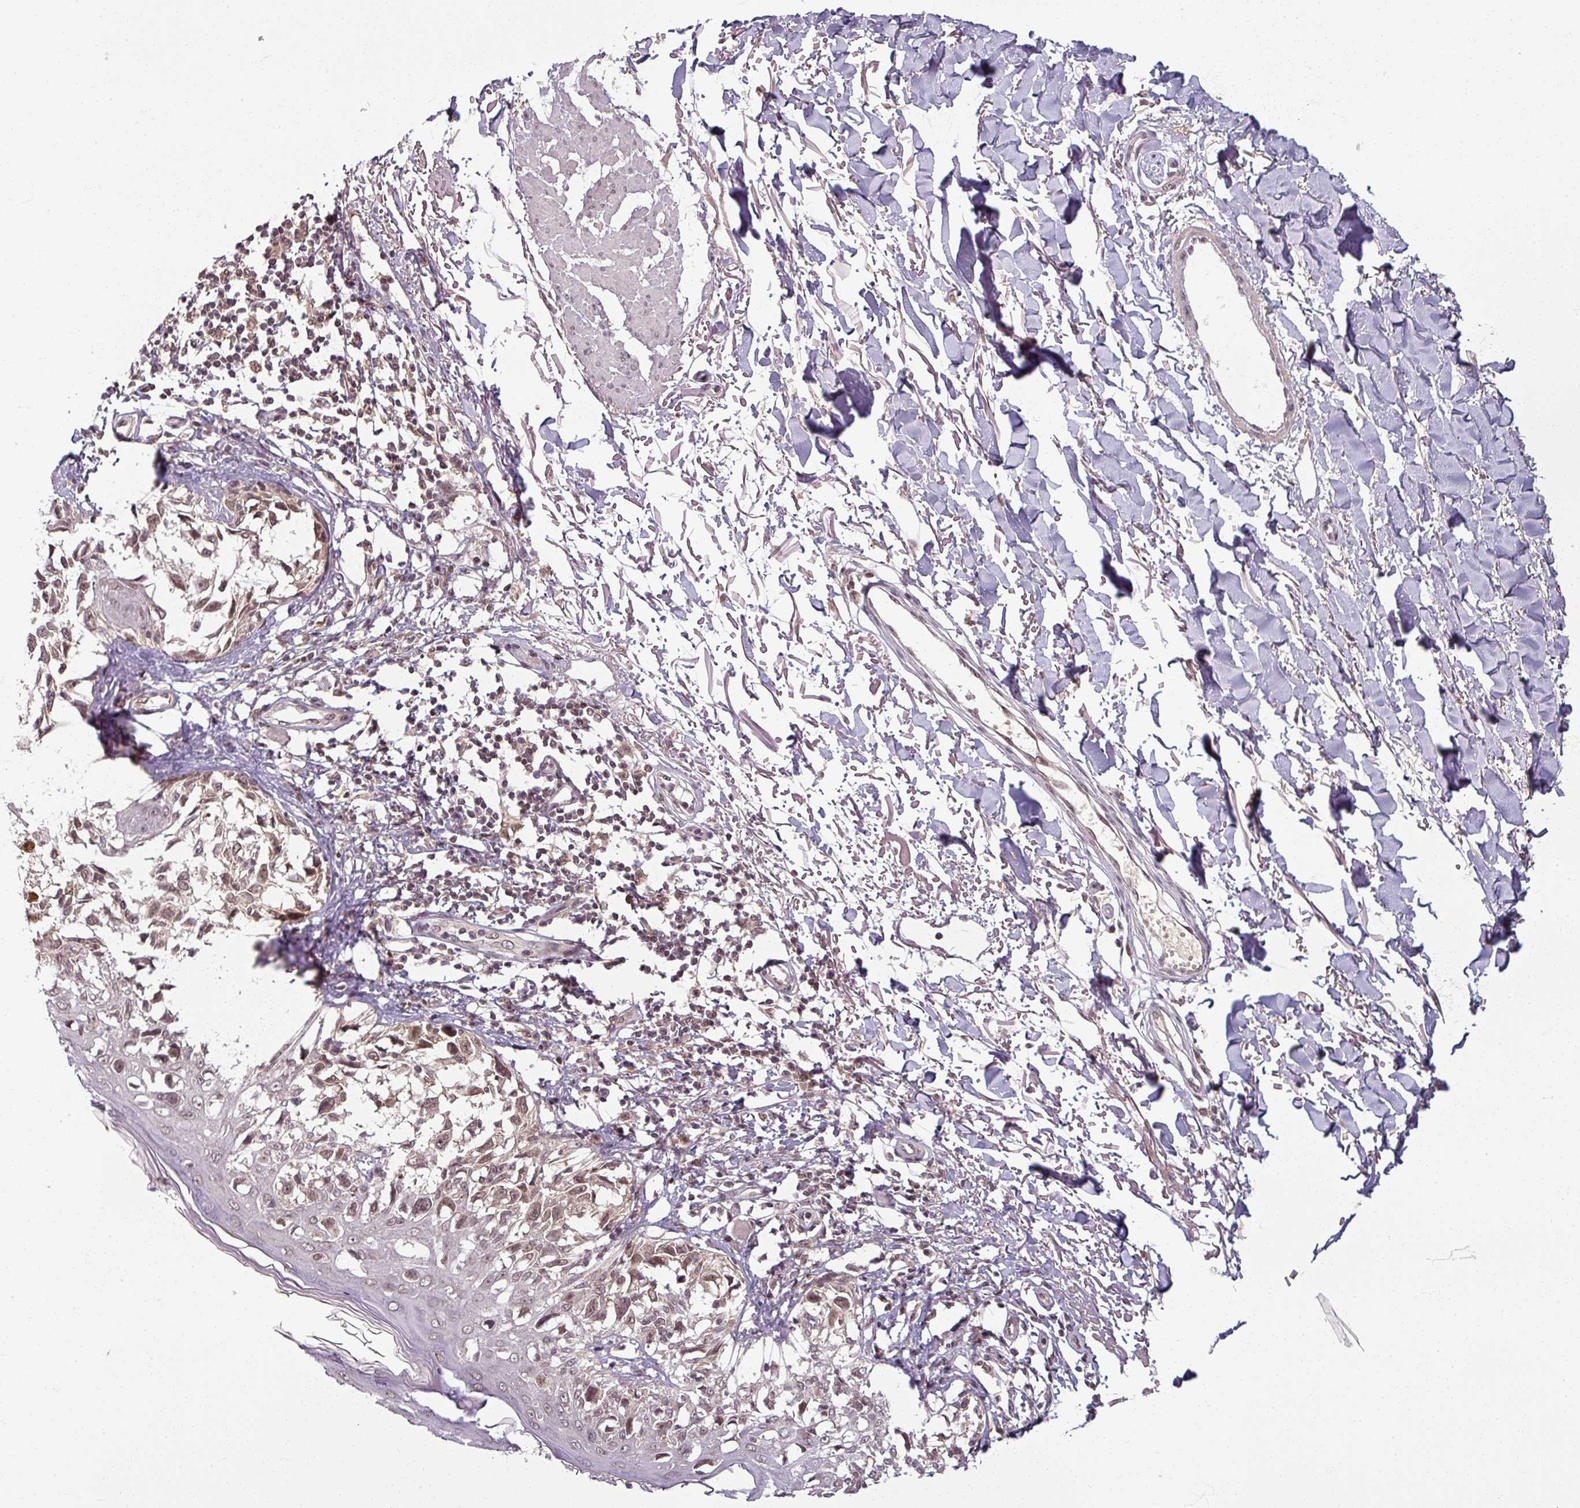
{"staining": {"intensity": "moderate", "quantity": ">75%", "location": "nuclear"}, "tissue": "melanoma", "cell_type": "Tumor cells", "image_type": "cancer", "snomed": [{"axis": "morphology", "description": "Malignant melanoma, NOS"}, {"axis": "topography", "description": "Skin"}], "caption": "Moderate nuclear expression for a protein is seen in about >75% of tumor cells of malignant melanoma using IHC.", "gene": "POLR2G", "patient": {"sex": "male", "age": 73}}